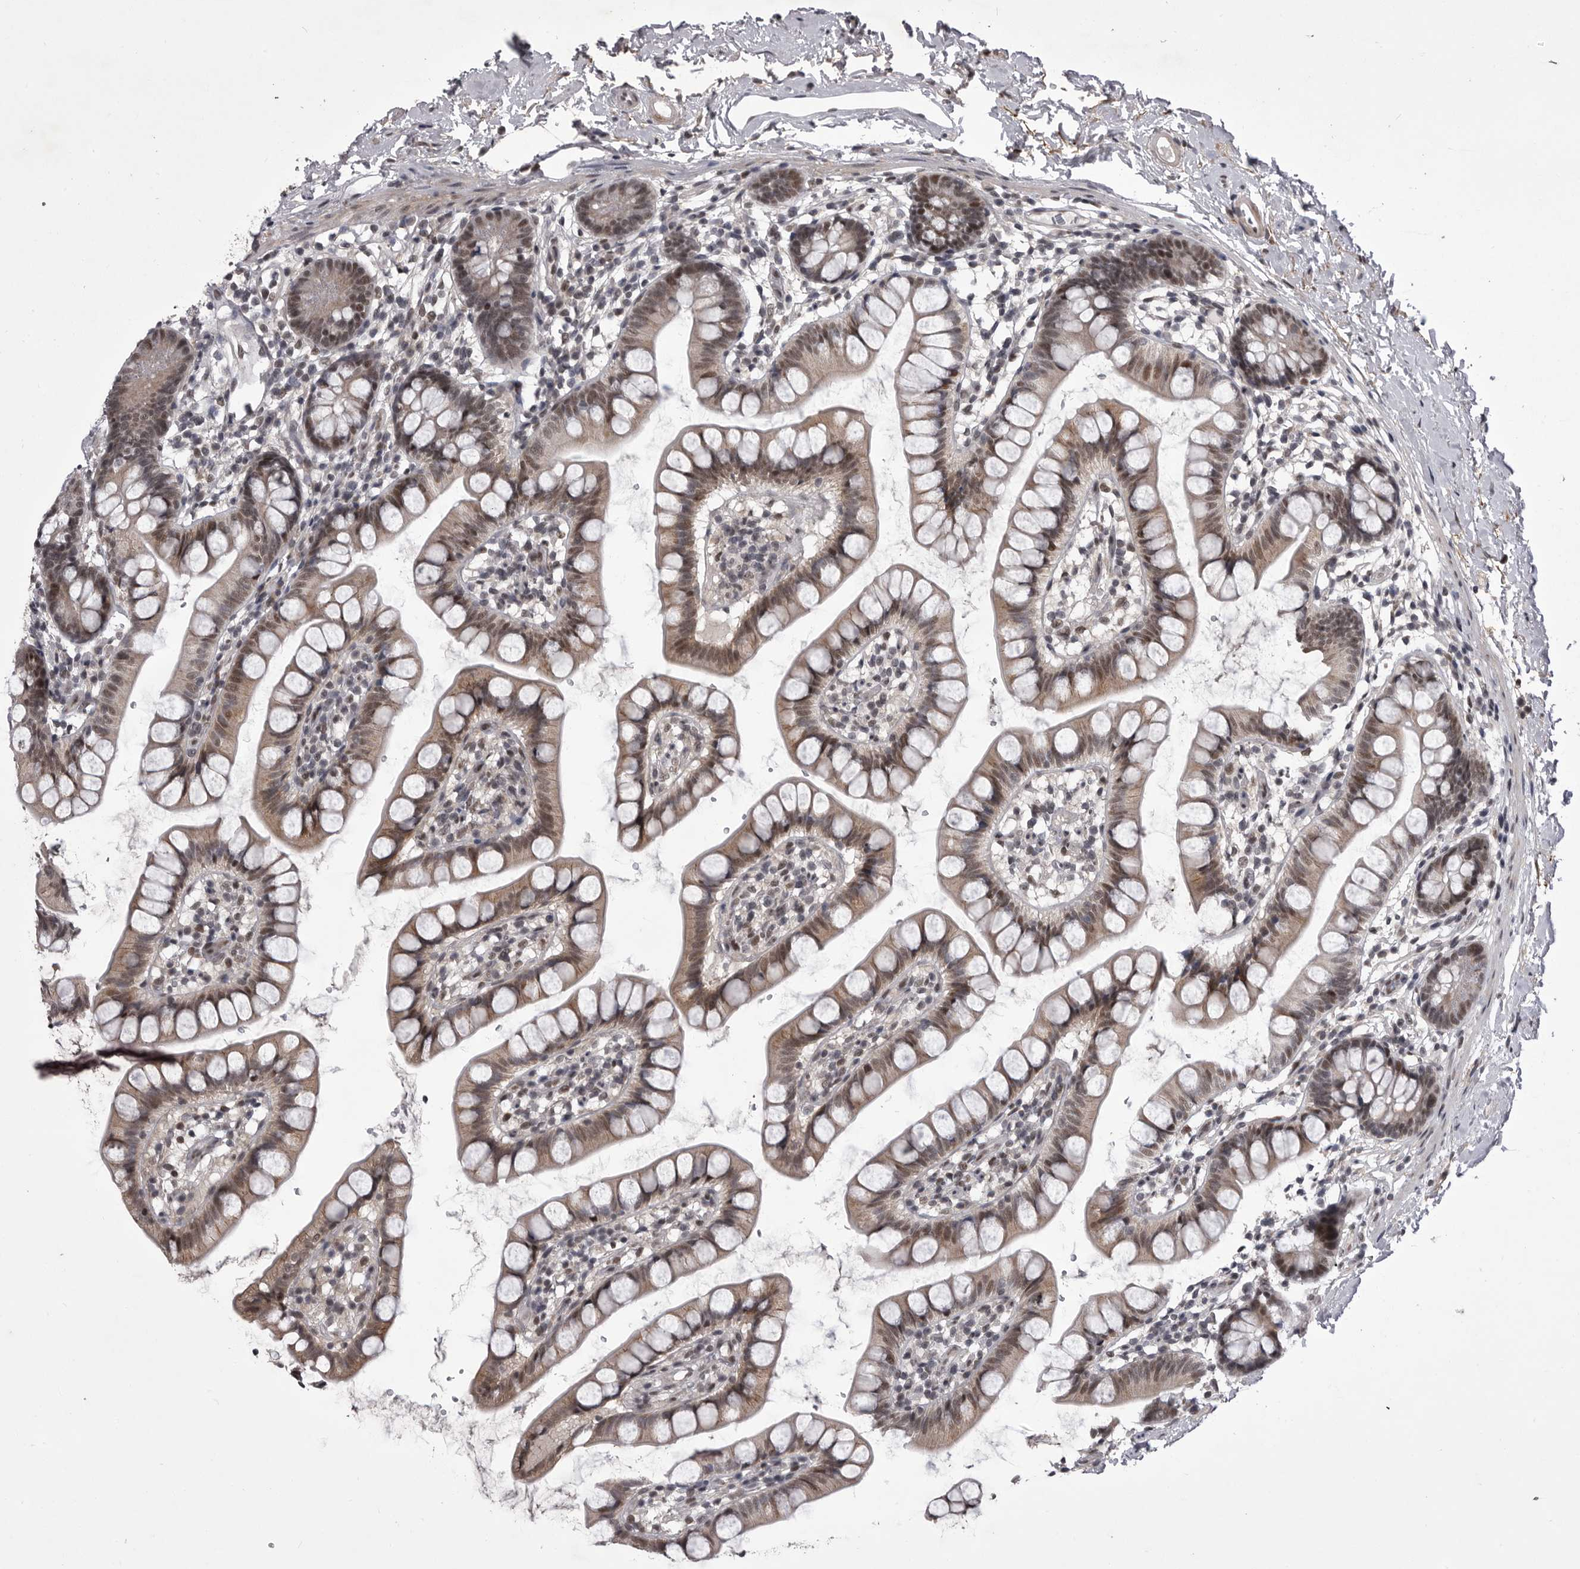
{"staining": {"intensity": "weak", "quantity": ">75%", "location": "cytoplasmic/membranous,nuclear"}, "tissue": "small intestine", "cell_type": "Glandular cells", "image_type": "normal", "snomed": [{"axis": "morphology", "description": "Normal tissue, NOS"}, {"axis": "topography", "description": "Small intestine"}], "caption": "A brown stain labels weak cytoplasmic/membranous,nuclear staining of a protein in glandular cells of benign human small intestine.", "gene": "PRPF3", "patient": {"sex": "female", "age": 84}}